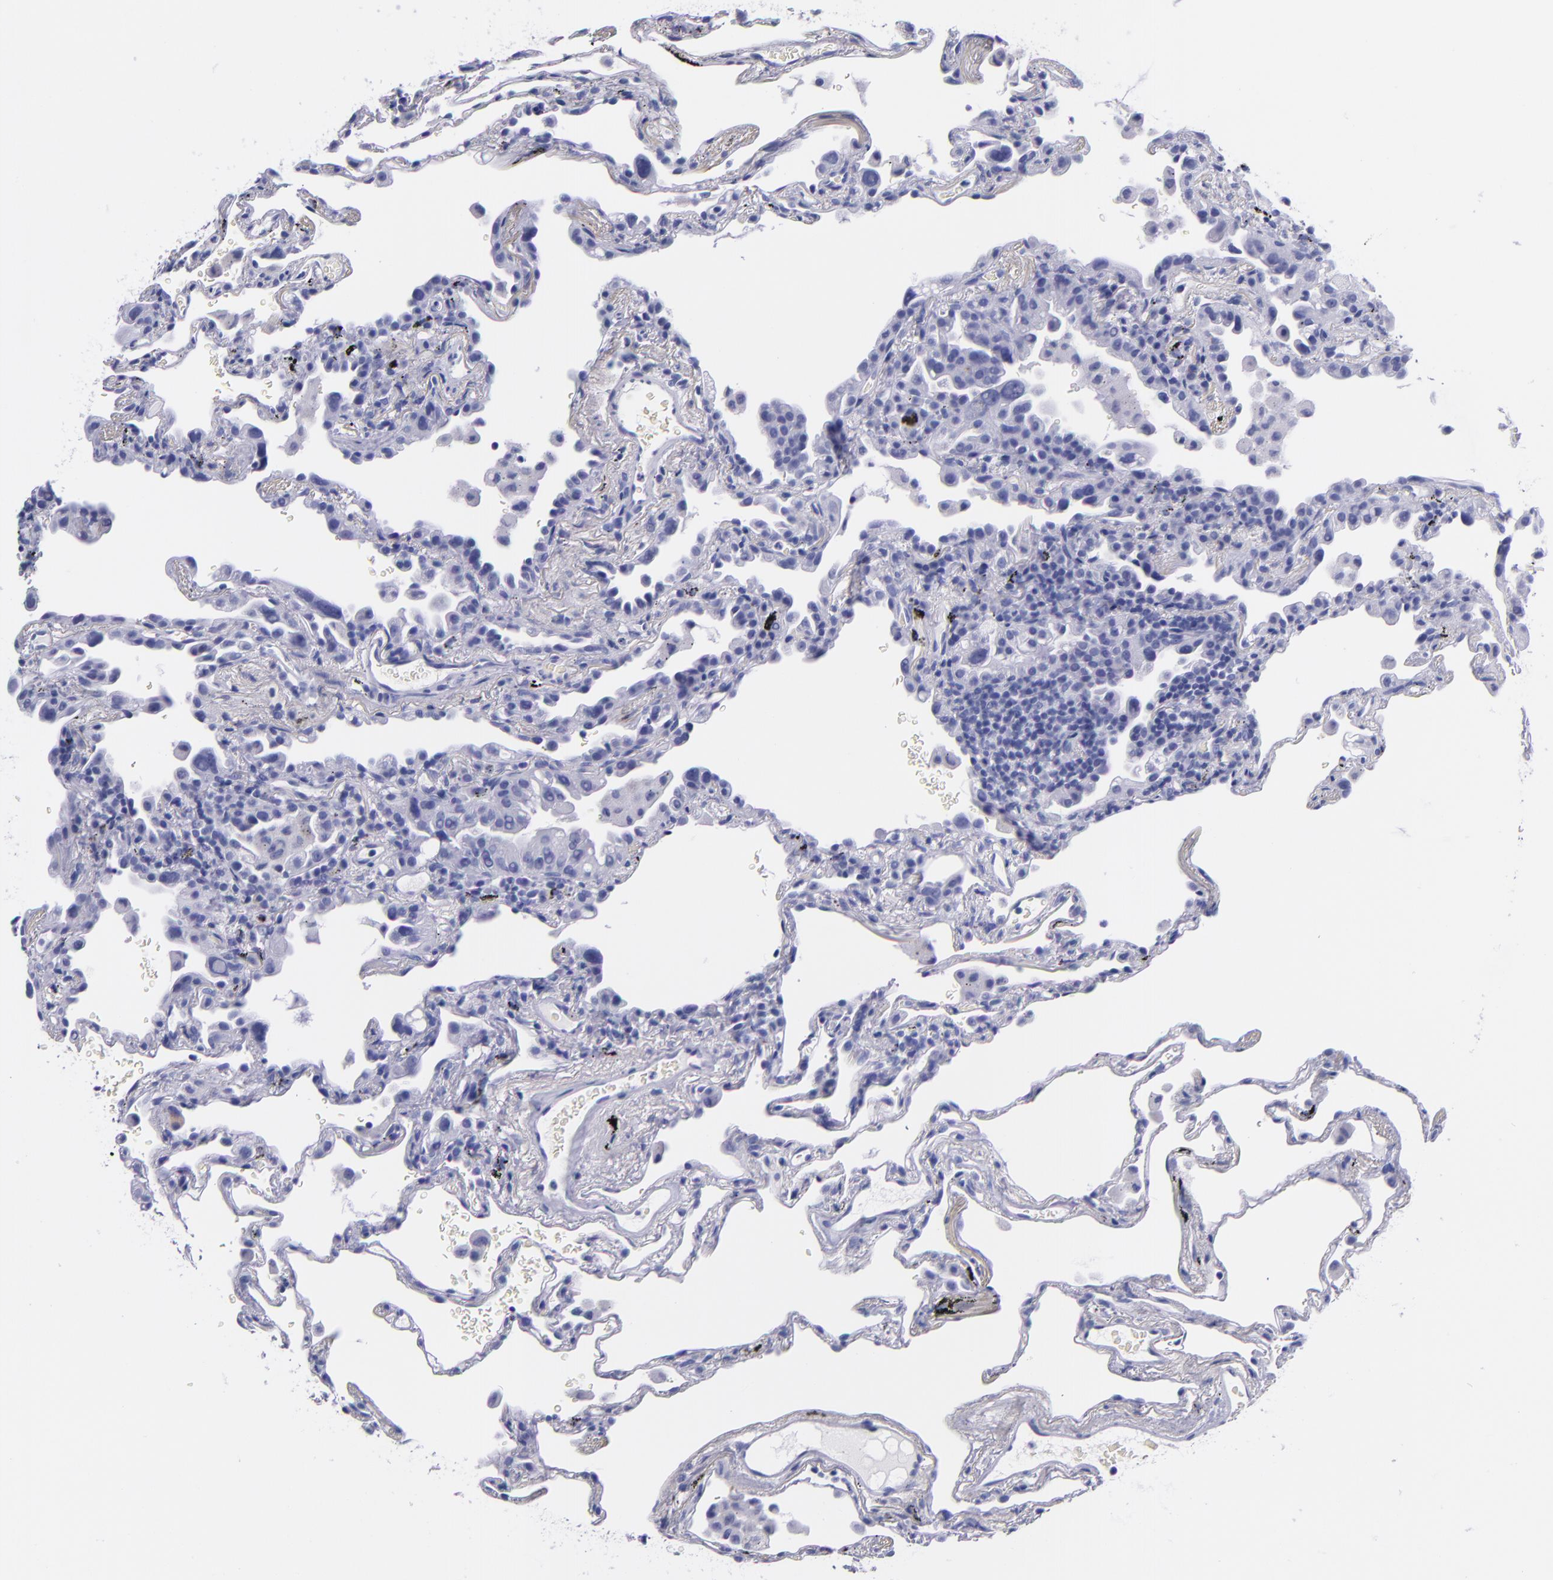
{"staining": {"intensity": "negative", "quantity": "none", "location": "none"}, "tissue": "lung", "cell_type": "Alveolar cells", "image_type": "normal", "snomed": [{"axis": "morphology", "description": "Normal tissue, NOS"}, {"axis": "morphology", "description": "Inflammation, NOS"}, {"axis": "topography", "description": "Lung"}], "caption": "Photomicrograph shows no significant protein expression in alveolar cells of benign lung.", "gene": "SV2A", "patient": {"sex": "male", "age": 69}}